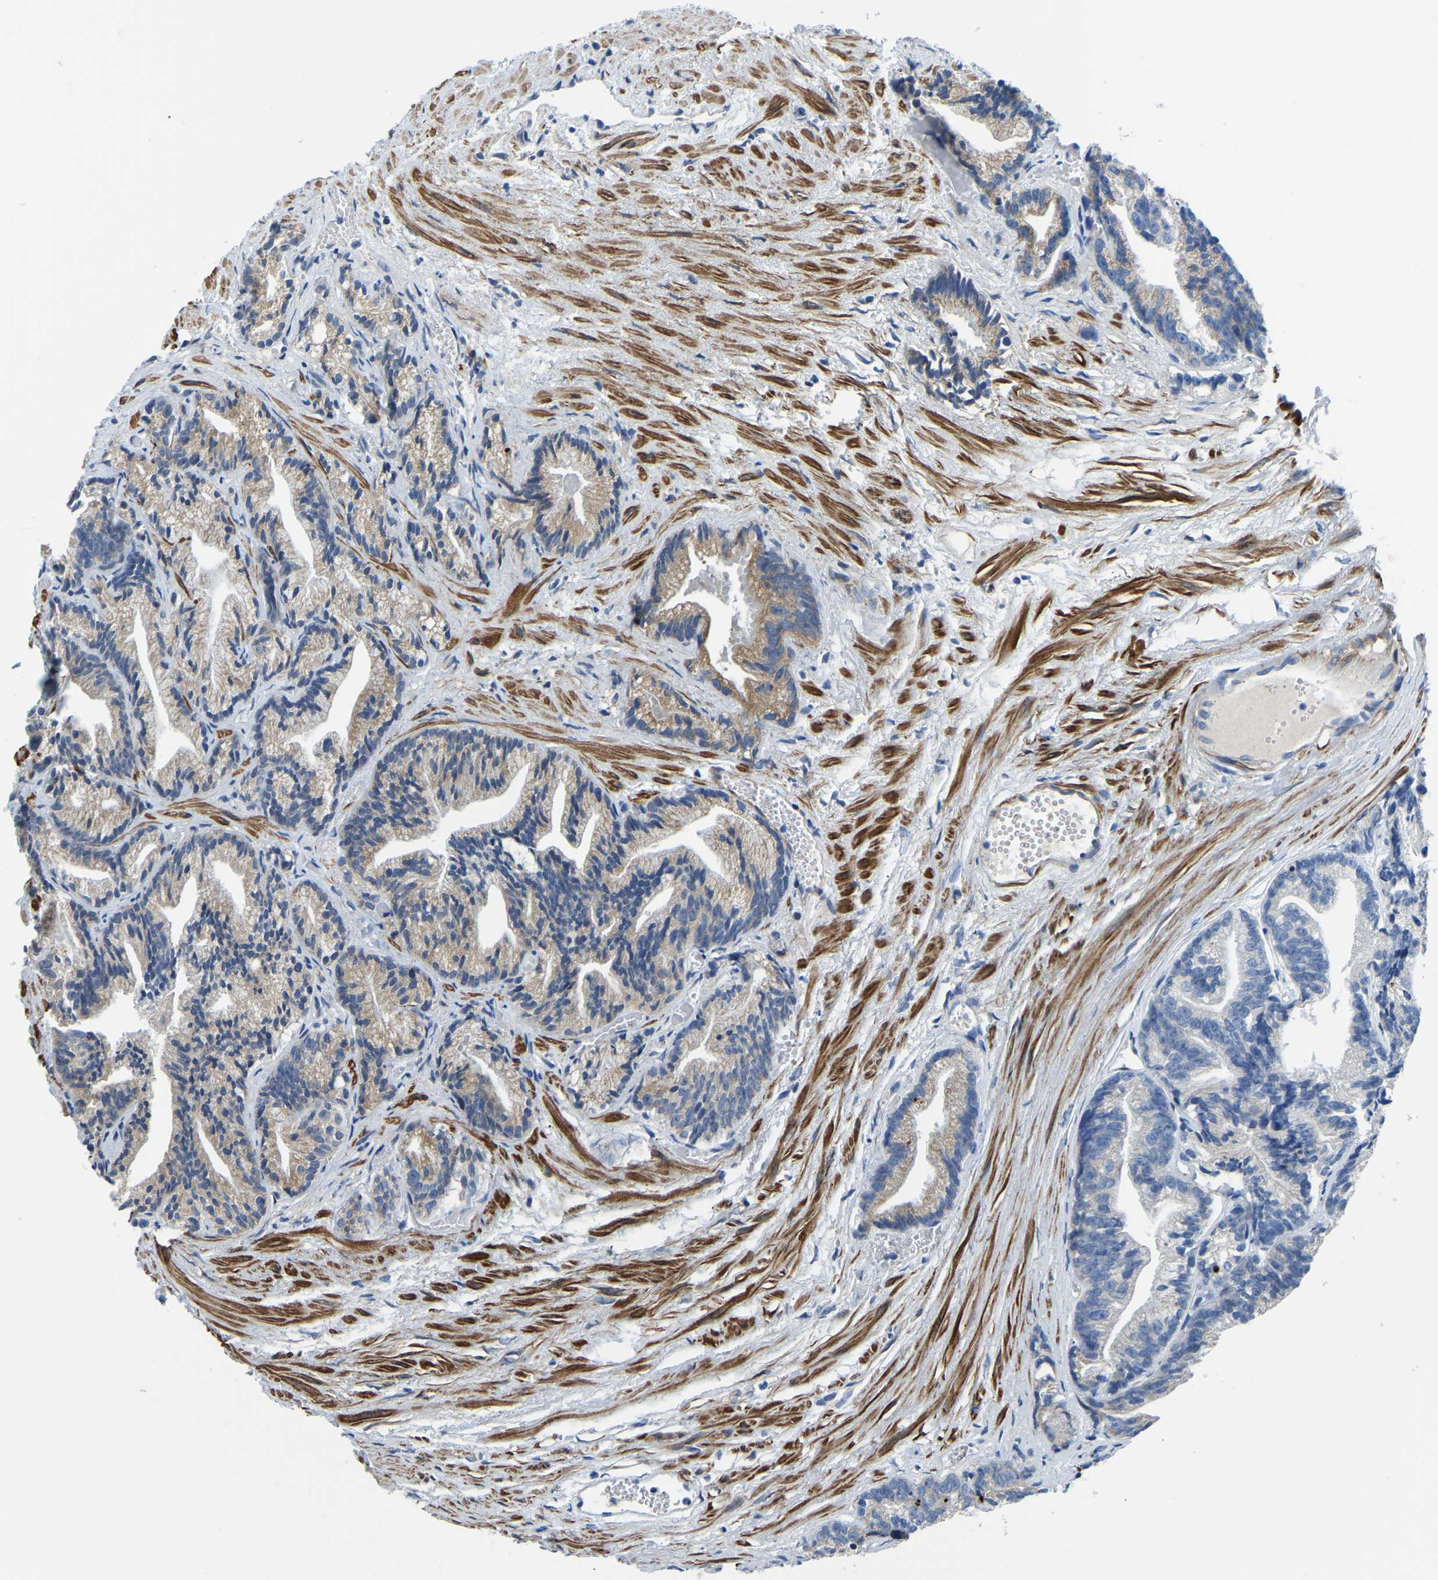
{"staining": {"intensity": "negative", "quantity": "none", "location": "none"}, "tissue": "prostate cancer", "cell_type": "Tumor cells", "image_type": "cancer", "snomed": [{"axis": "morphology", "description": "Adenocarcinoma, Low grade"}, {"axis": "topography", "description": "Prostate"}], "caption": "Protein analysis of prostate low-grade adenocarcinoma exhibits no significant staining in tumor cells. (DAB immunohistochemistry visualized using brightfield microscopy, high magnification).", "gene": "LIAS", "patient": {"sex": "male", "age": 89}}